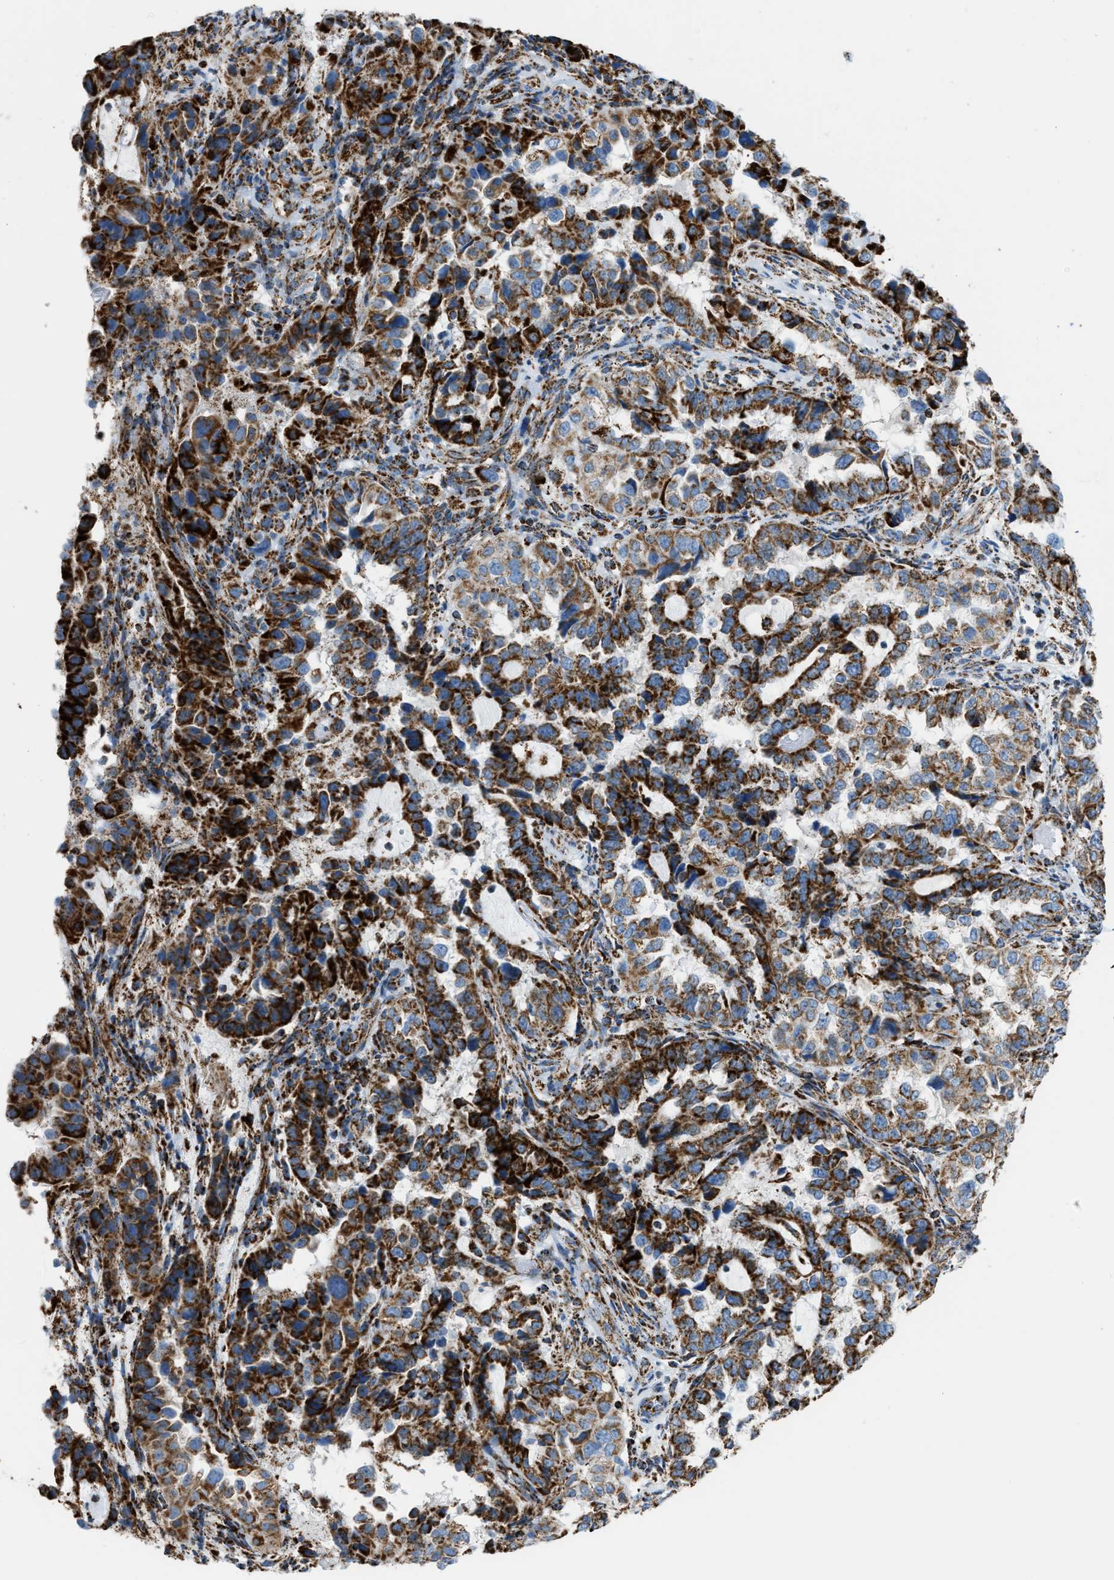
{"staining": {"intensity": "strong", "quantity": ">75%", "location": "cytoplasmic/membranous"}, "tissue": "endometrial cancer", "cell_type": "Tumor cells", "image_type": "cancer", "snomed": [{"axis": "morphology", "description": "Adenocarcinoma, NOS"}, {"axis": "topography", "description": "Endometrium"}], "caption": "Protein staining of endometrial cancer (adenocarcinoma) tissue displays strong cytoplasmic/membranous positivity in approximately >75% of tumor cells.", "gene": "ETFB", "patient": {"sex": "female", "age": 85}}